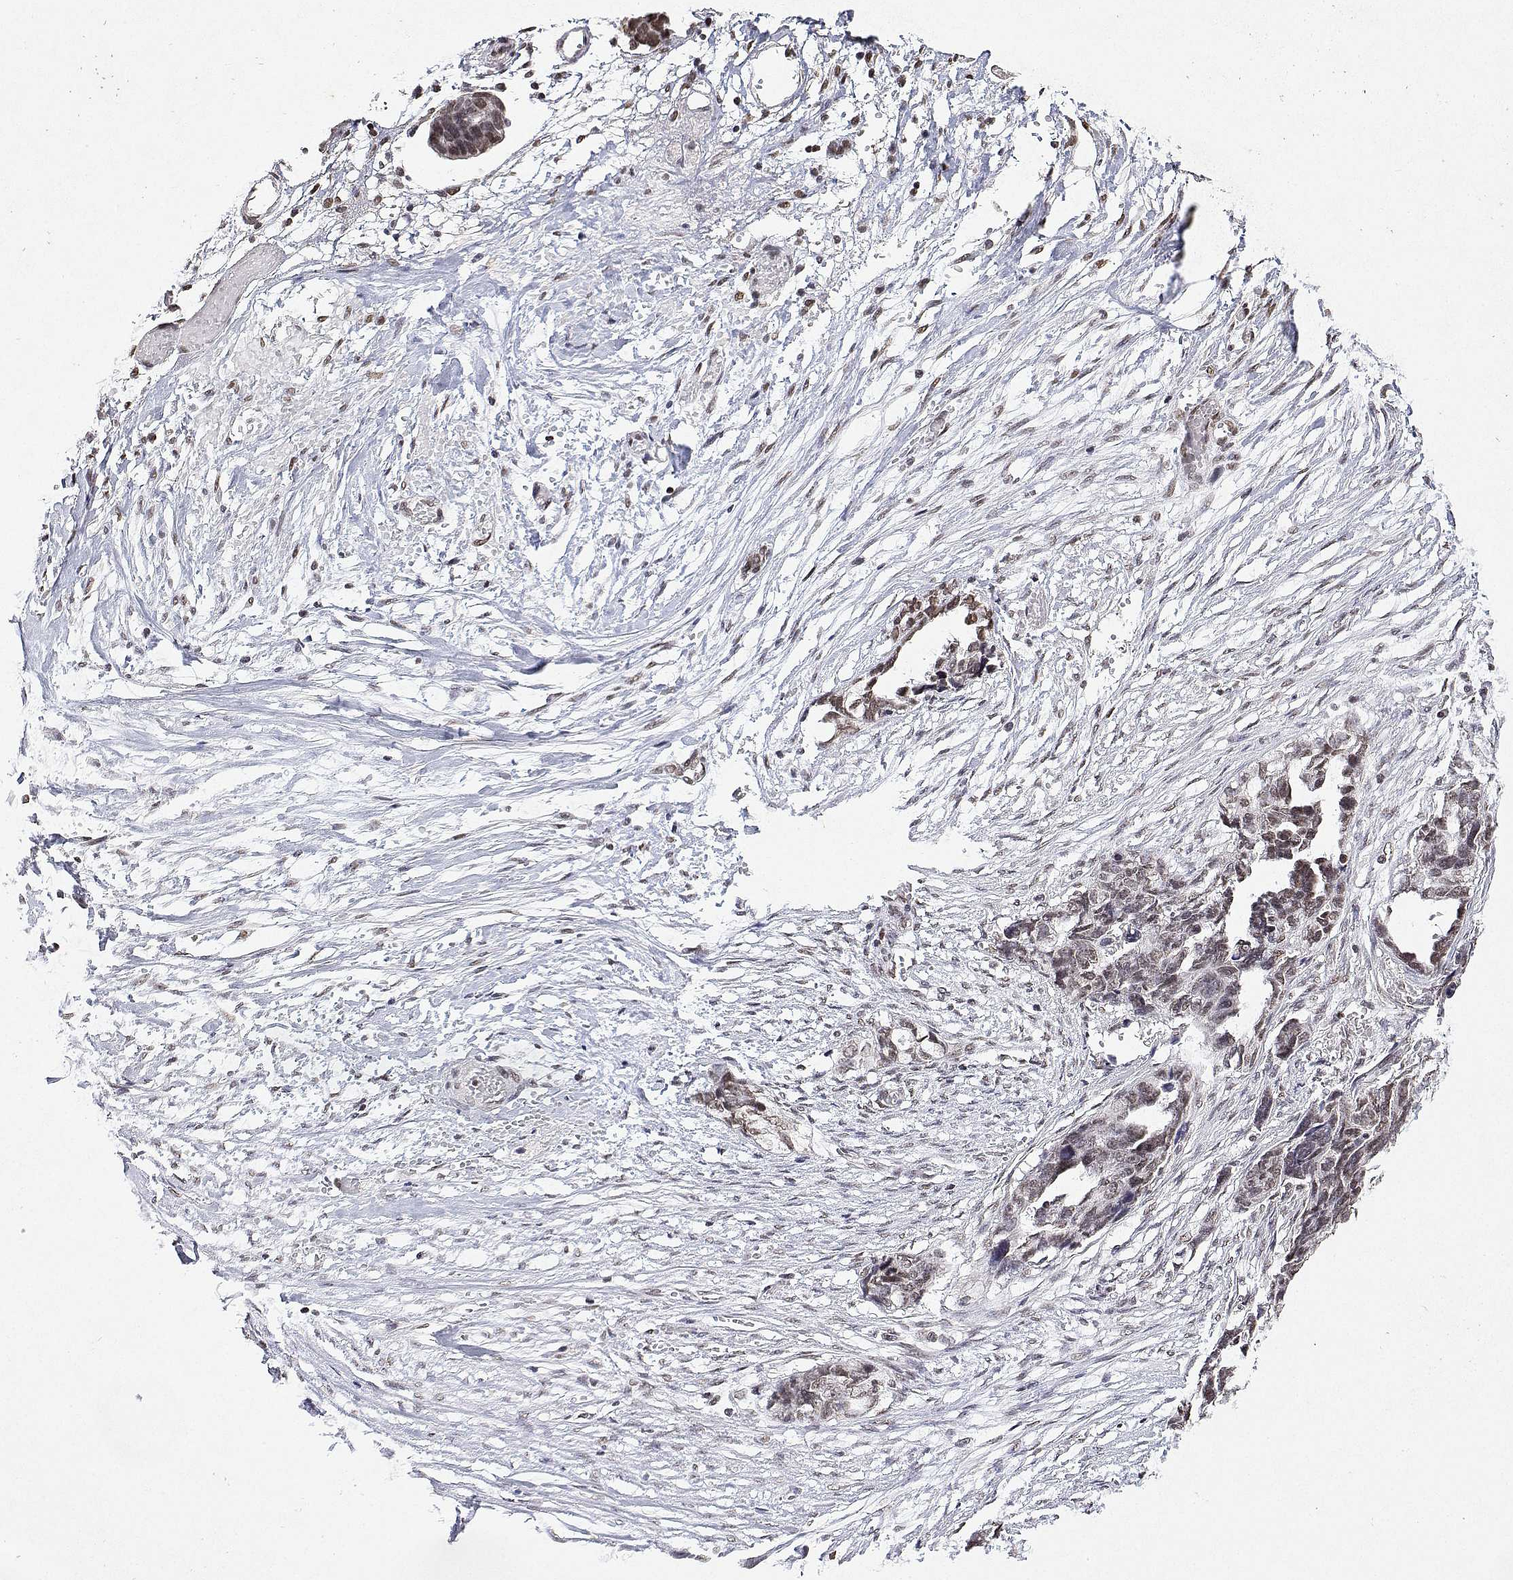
{"staining": {"intensity": "weak", "quantity": ">75%", "location": "nuclear"}, "tissue": "ovarian cancer", "cell_type": "Tumor cells", "image_type": "cancer", "snomed": [{"axis": "morphology", "description": "Cystadenocarcinoma, serous, NOS"}, {"axis": "topography", "description": "Ovary"}], "caption": "An image of ovarian cancer stained for a protein reveals weak nuclear brown staining in tumor cells.", "gene": "XPC", "patient": {"sex": "female", "age": 69}}